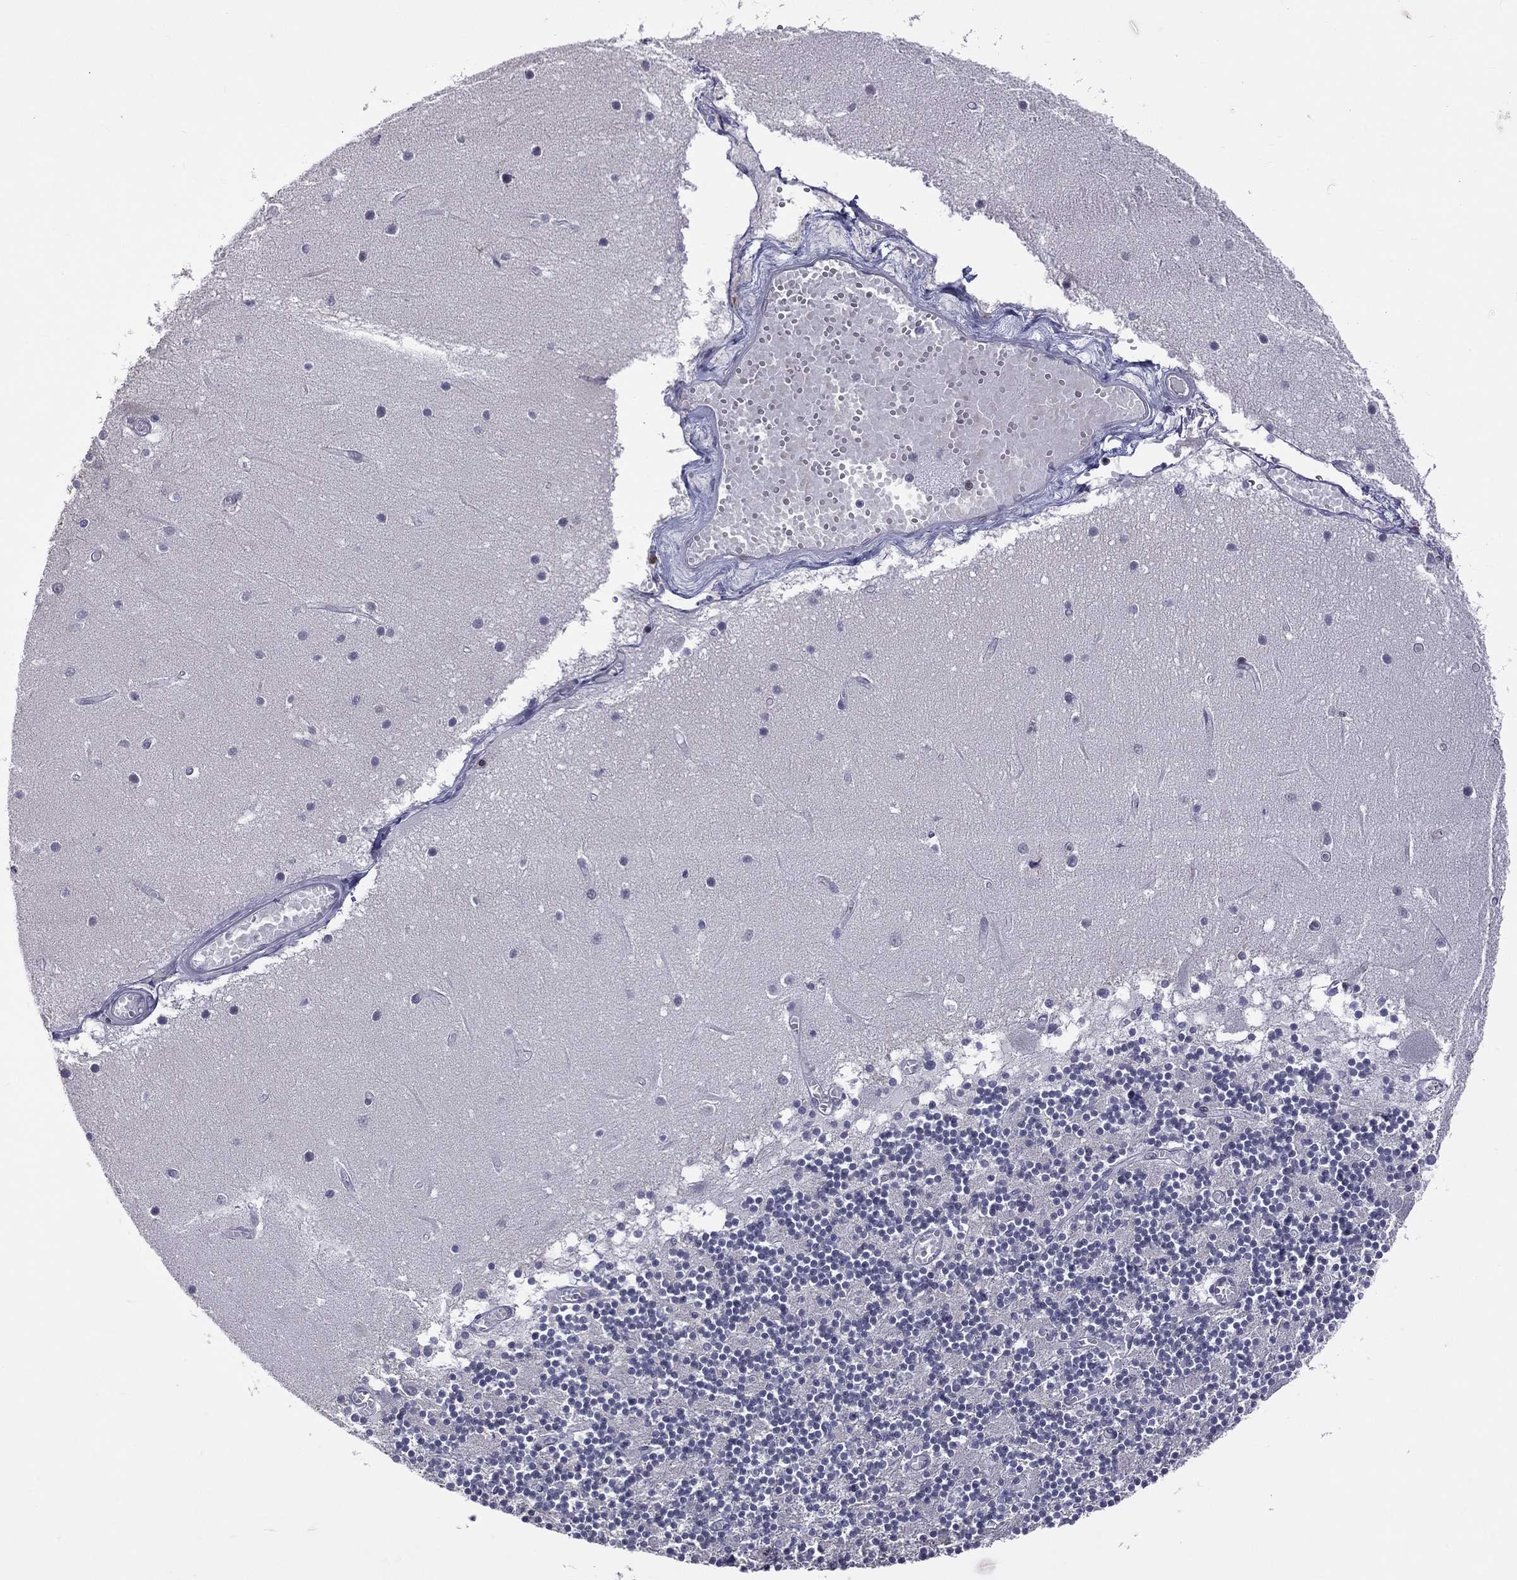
{"staining": {"intensity": "negative", "quantity": "none", "location": "none"}, "tissue": "cerebellum", "cell_type": "Cells in granular layer", "image_type": "normal", "snomed": [{"axis": "morphology", "description": "Normal tissue, NOS"}, {"axis": "topography", "description": "Cerebellum"}], "caption": "Micrograph shows no protein expression in cells in granular layer of normal cerebellum. Nuclei are stained in blue.", "gene": "DBF4B", "patient": {"sex": "female", "age": 28}}